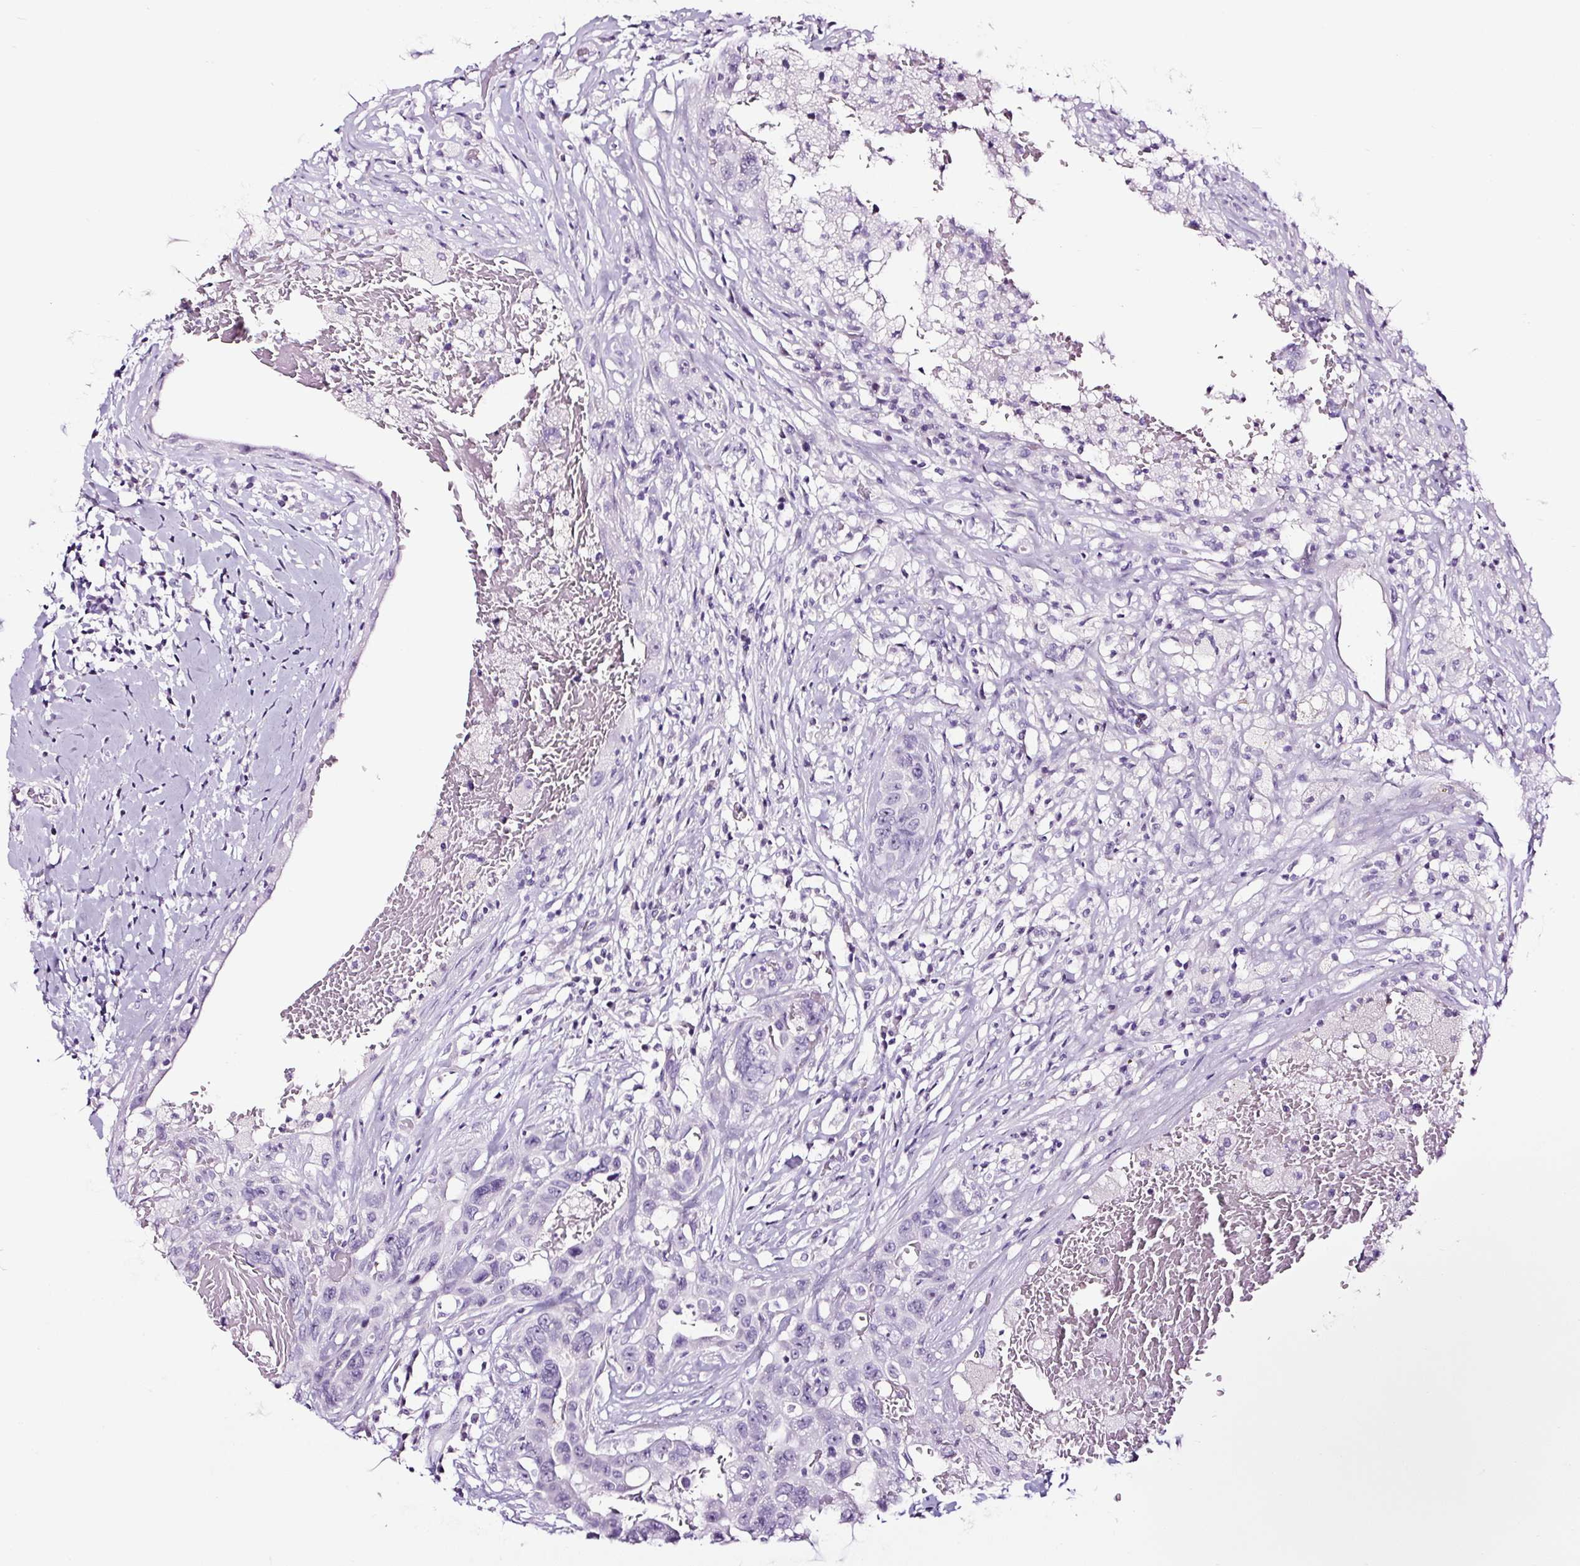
{"staining": {"intensity": "negative", "quantity": "none", "location": "none"}, "tissue": "breast cancer", "cell_type": "Tumor cells", "image_type": "cancer", "snomed": [{"axis": "morphology", "description": "Duct carcinoma"}, {"axis": "topography", "description": "Breast"}], "caption": "Breast cancer was stained to show a protein in brown. There is no significant positivity in tumor cells.", "gene": "NPHS2", "patient": {"sex": "female", "age": 27}}